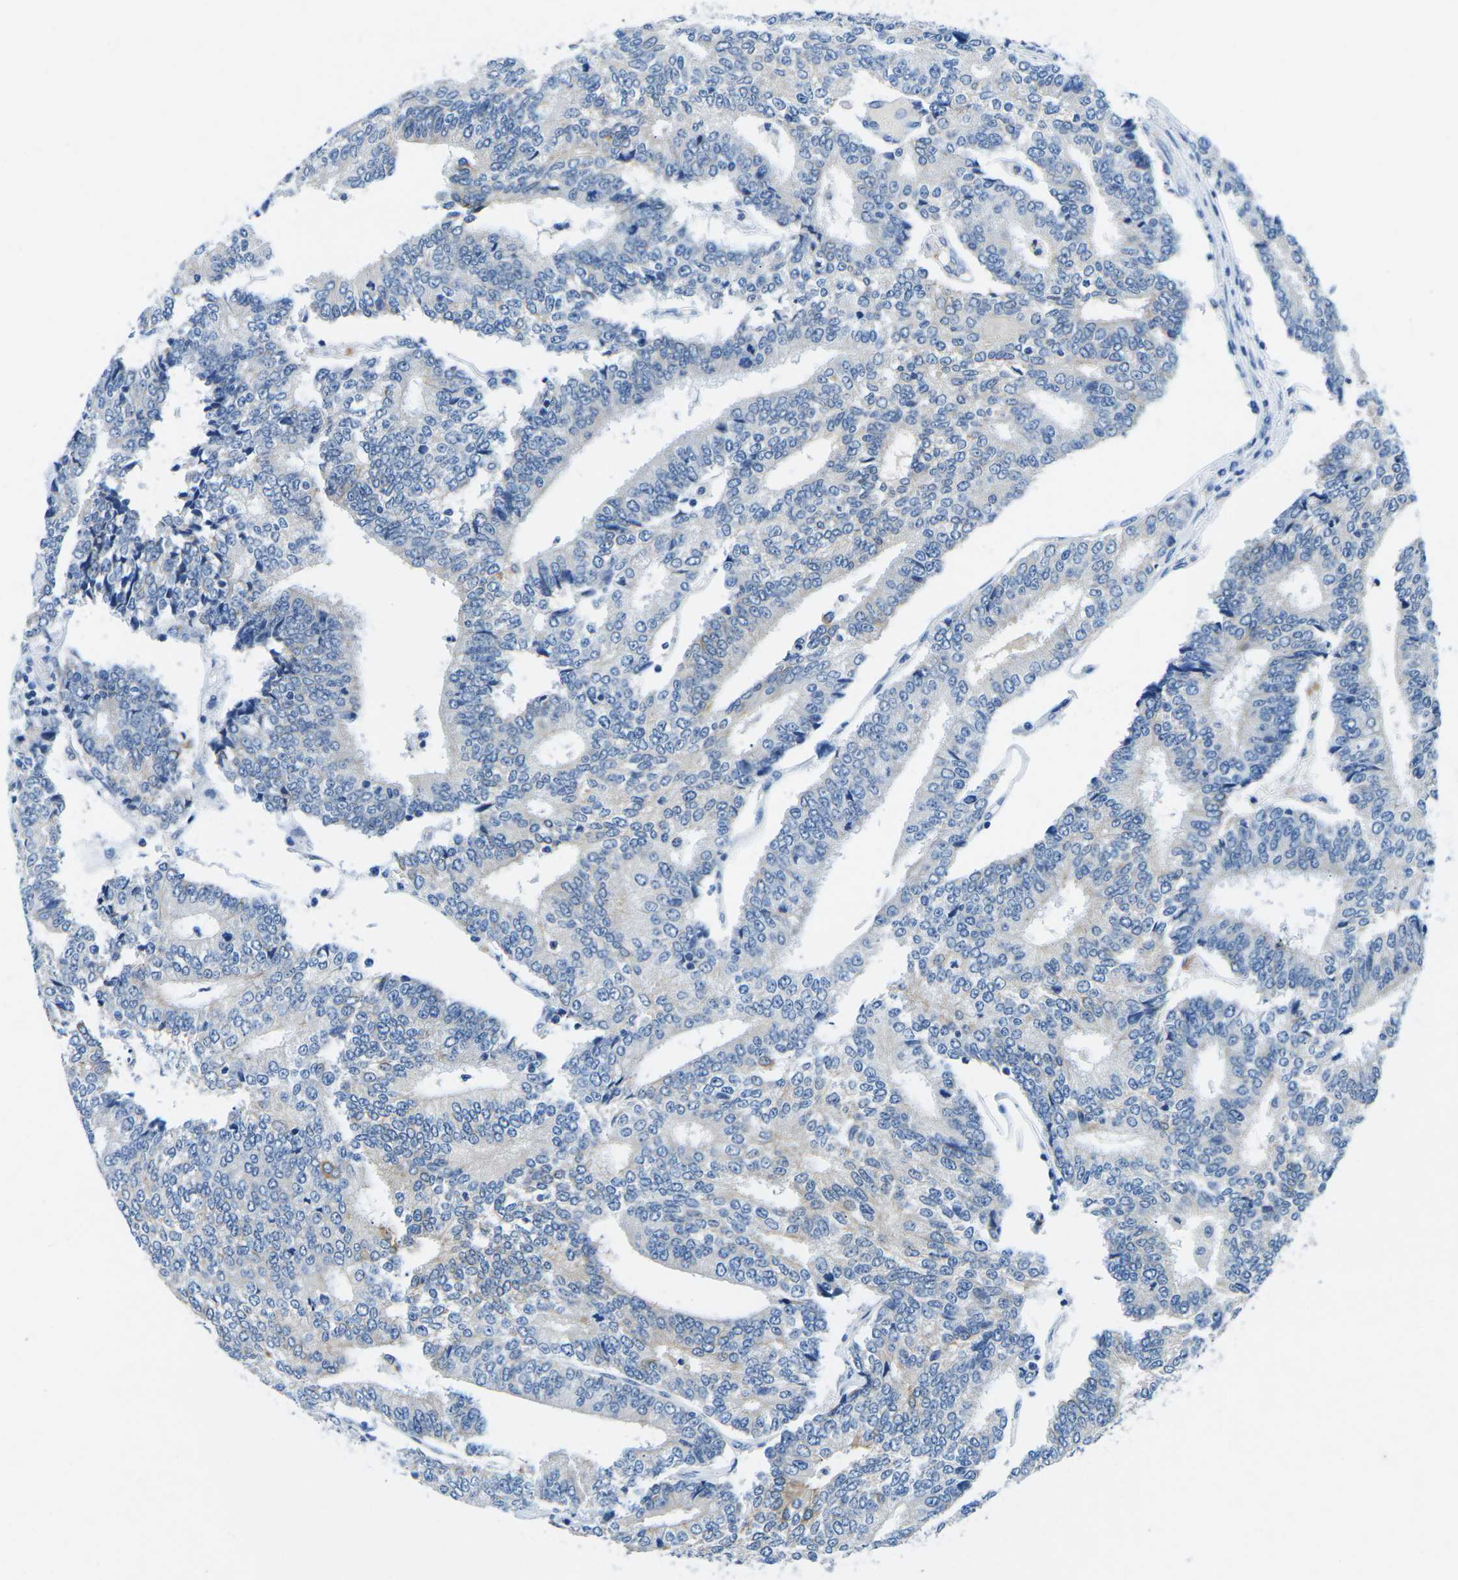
{"staining": {"intensity": "weak", "quantity": "<25%", "location": "cytoplasmic/membranous"}, "tissue": "prostate cancer", "cell_type": "Tumor cells", "image_type": "cancer", "snomed": [{"axis": "morphology", "description": "Normal tissue, NOS"}, {"axis": "morphology", "description": "Adenocarcinoma, High grade"}, {"axis": "topography", "description": "Prostate"}, {"axis": "topography", "description": "Seminal veicle"}], "caption": "The IHC histopathology image has no significant positivity in tumor cells of high-grade adenocarcinoma (prostate) tissue.", "gene": "TM6SF1", "patient": {"sex": "male", "age": 55}}